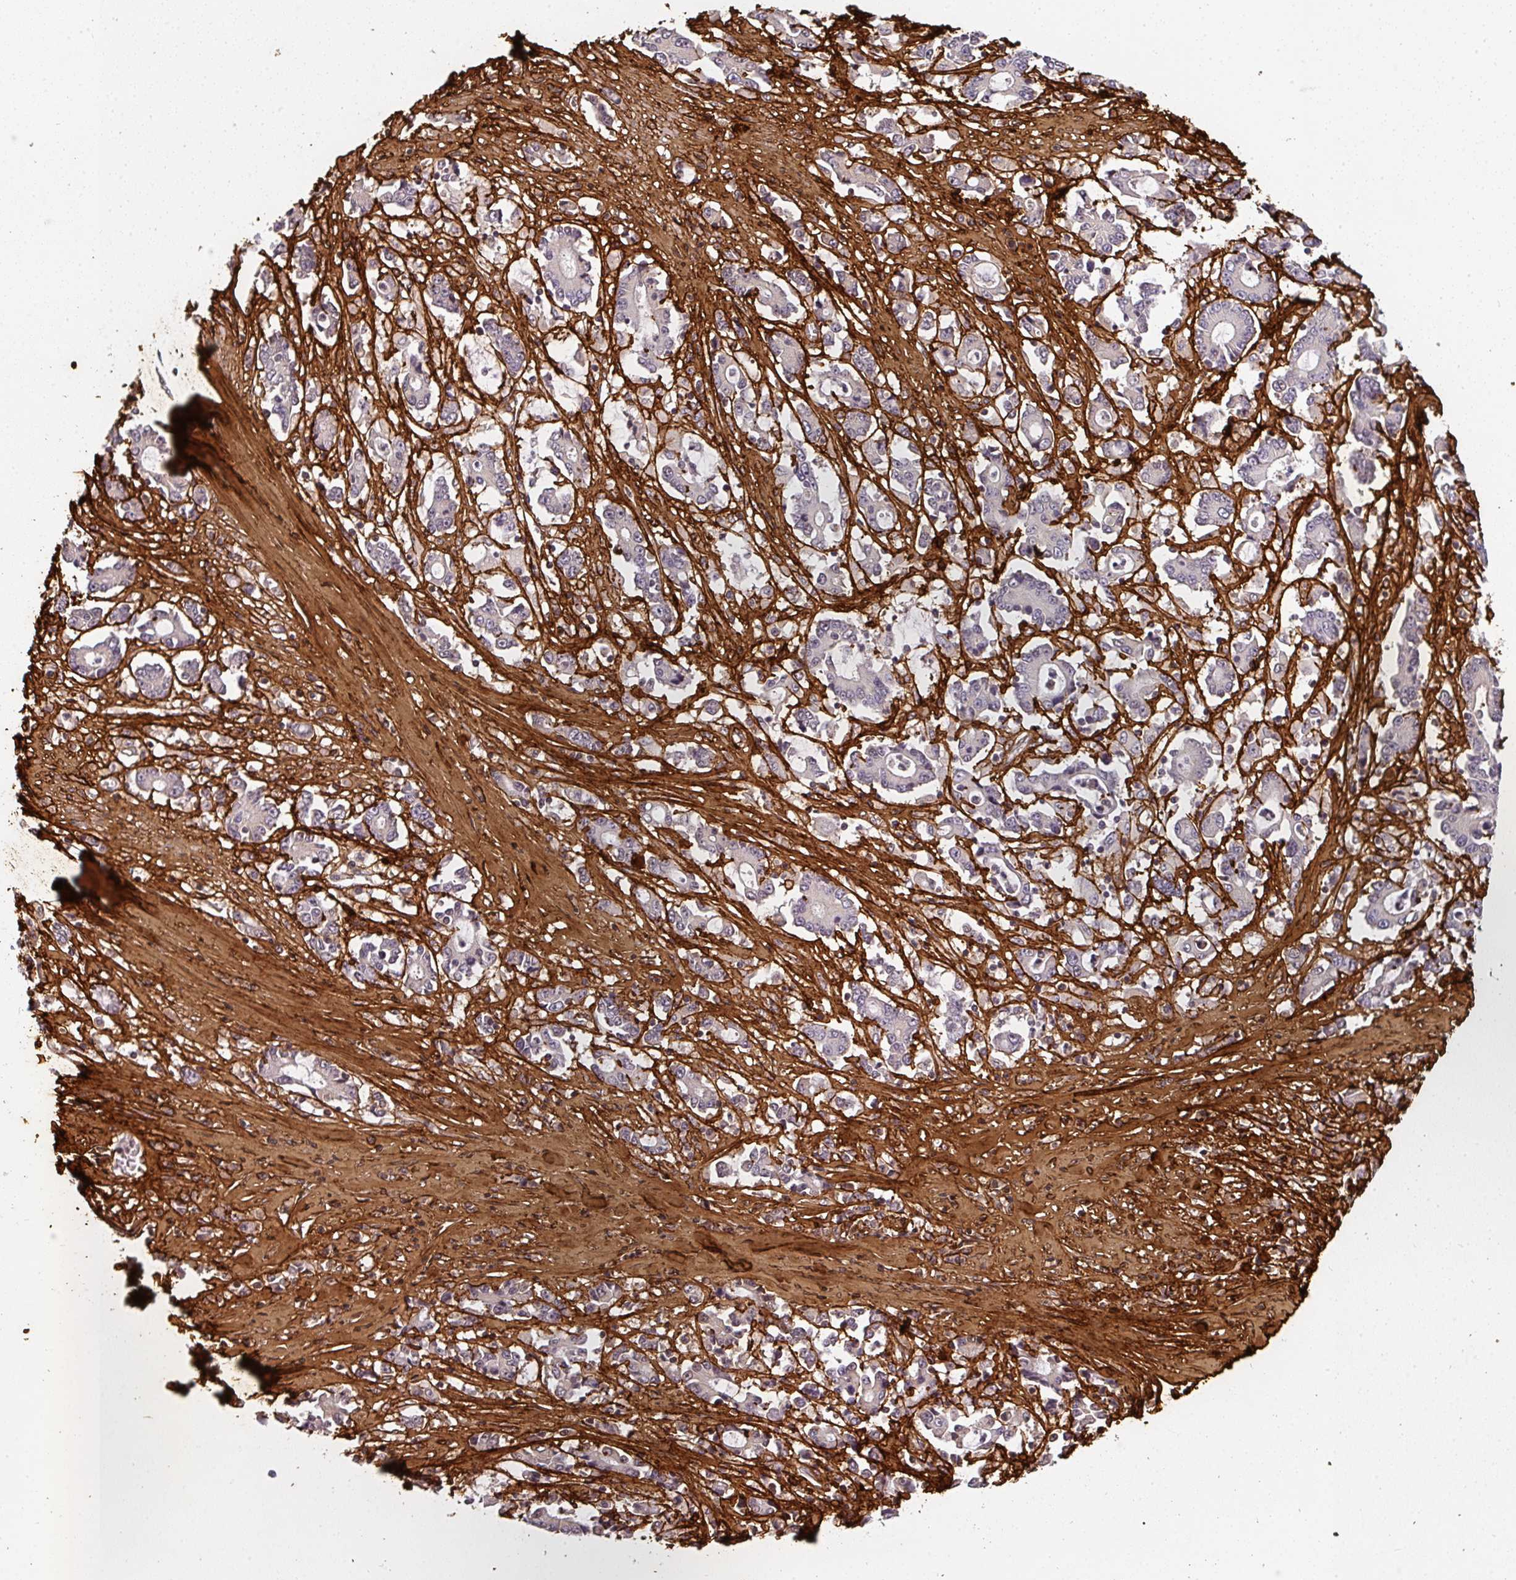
{"staining": {"intensity": "negative", "quantity": "none", "location": "none"}, "tissue": "stomach cancer", "cell_type": "Tumor cells", "image_type": "cancer", "snomed": [{"axis": "morphology", "description": "Adenocarcinoma, NOS"}, {"axis": "topography", "description": "Stomach, upper"}], "caption": "This micrograph is of adenocarcinoma (stomach) stained with IHC to label a protein in brown with the nuclei are counter-stained blue. There is no expression in tumor cells.", "gene": "COL3A1", "patient": {"sex": "male", "age": 68}}